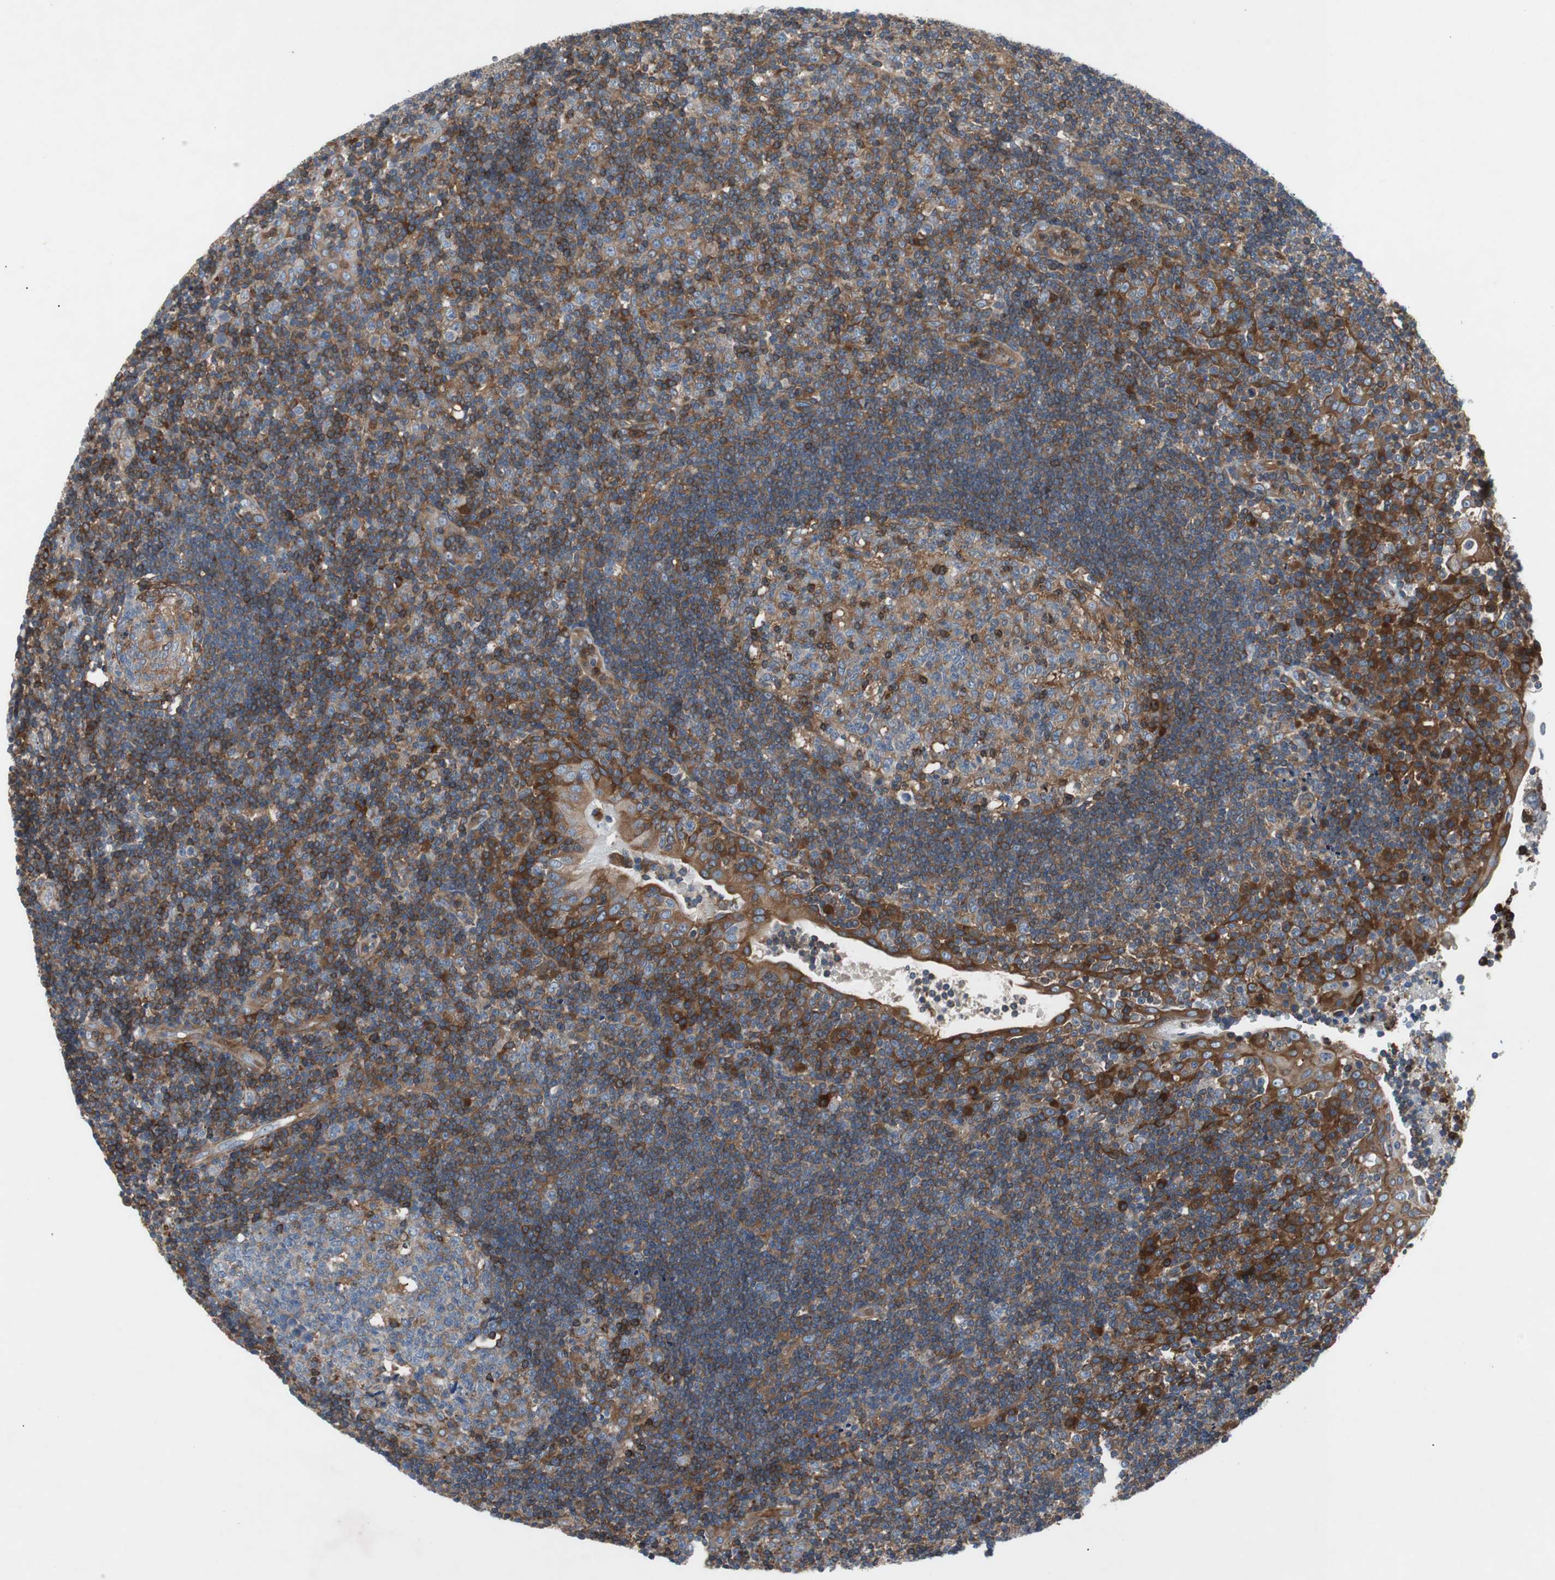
{"staining": {"intensity": "strong", "quantity": "25%-75%", "location": "cytoplasmic/membranous"}, "tissue": "tonsil", "cell_type": "Germinal center cells", "image_type": "normal", "snomed": [{"axis": "morphology", "description": "Normal tissue, NOS"}, {"axis": "topography", "description": "Tonsil"}], "caption": "A brown stain labels strong cytoplasmic/membranous staining of a protein in germinal center cells of benign tonsil.", "gene": "GYS1", "patient": {"sex": "female", "age": 40}}